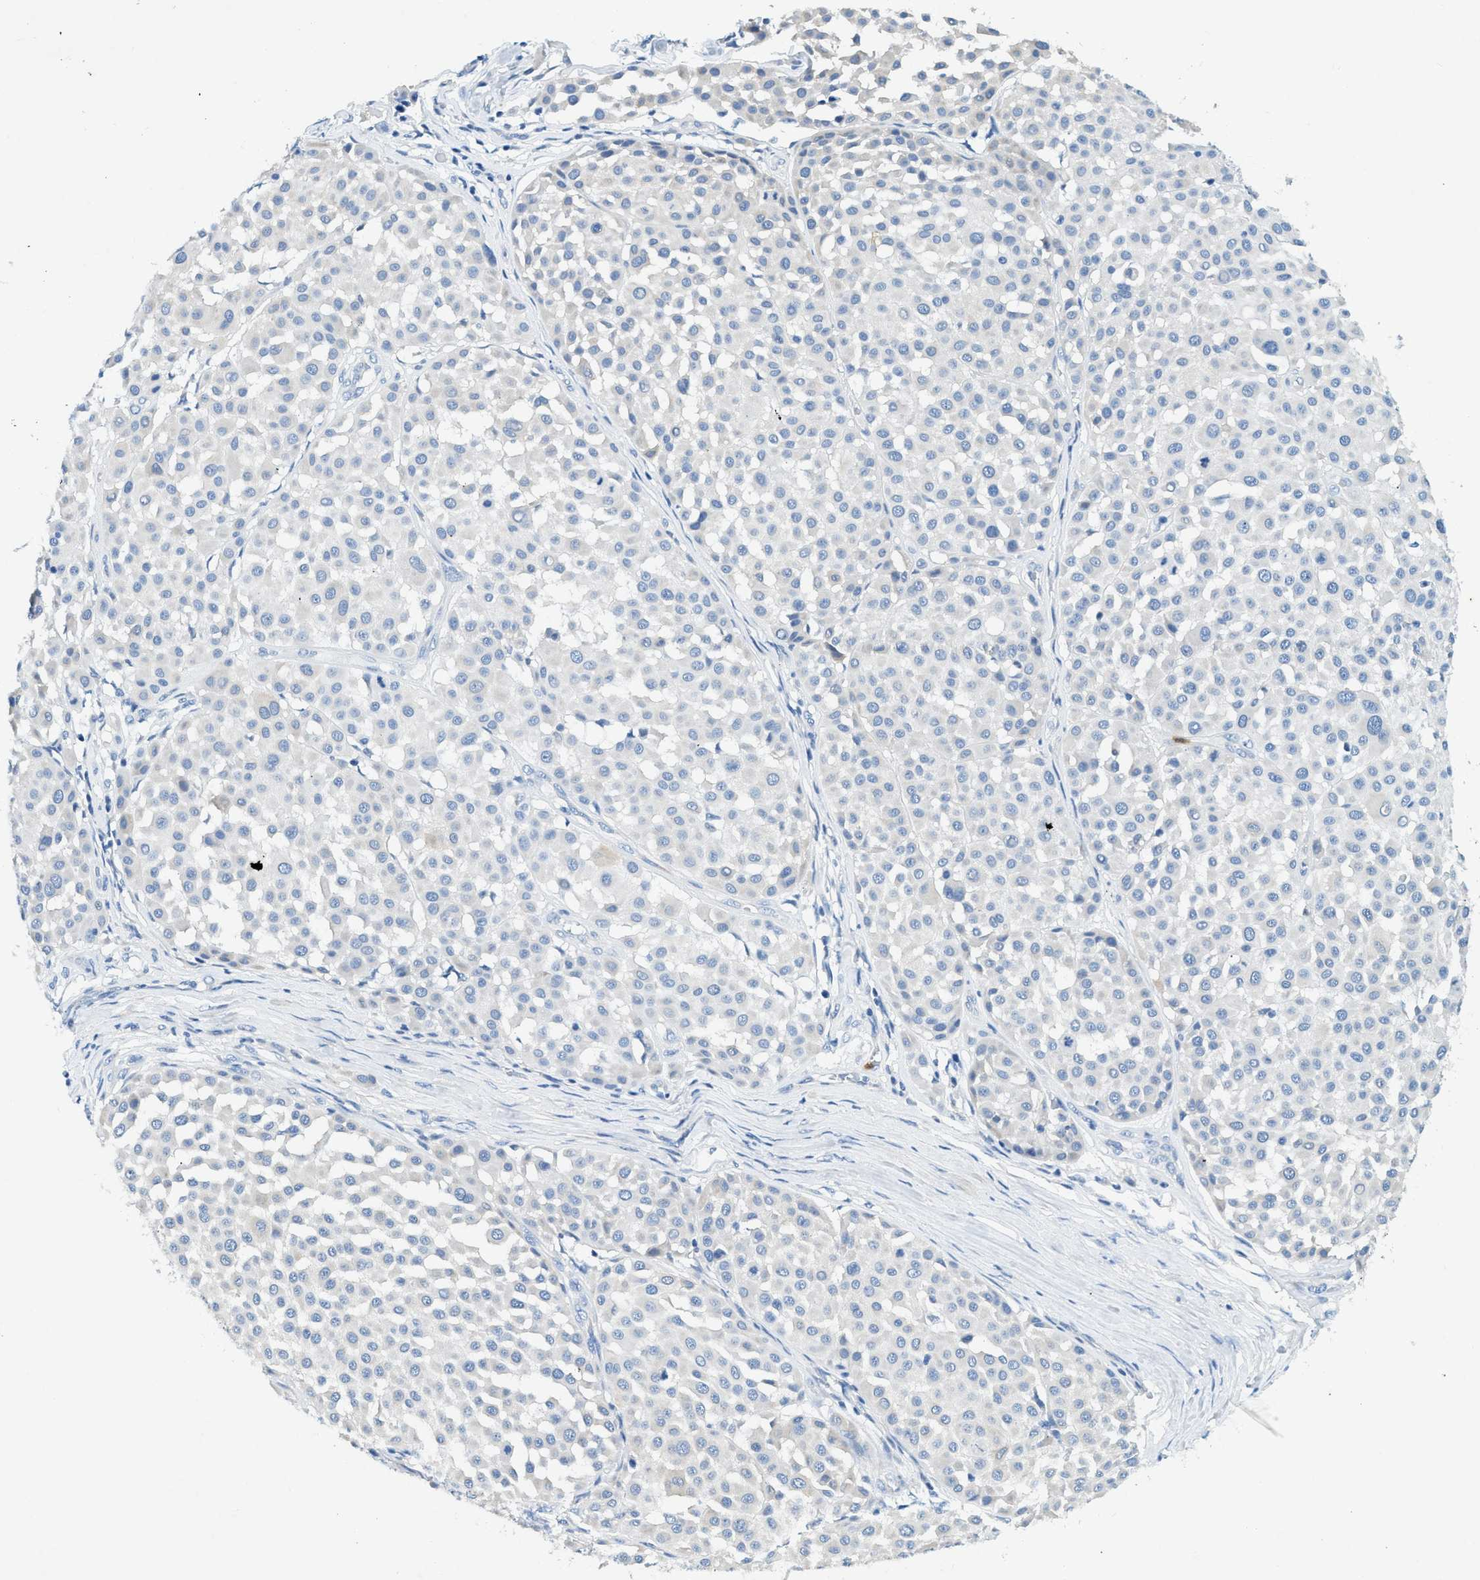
{"staining": {"intensity": "negative", "quantity": "none", "location": "none"}, "tissue": "melanoma", "cell_type": "Tumor cells", "image_type": "cancer", "snomed": [{"axis": "morphology", "description": "Malignant melanoma, Metastatic site"}, {"axis": "topography", "description": "Soft tissue"}], "caption": "The histopathology image reveals no significant positivity in tumor cells of malignant melanoma (metastatic site).", "gene": "ZDHHC13", "patient": {"sex": "male", "age": 41}}